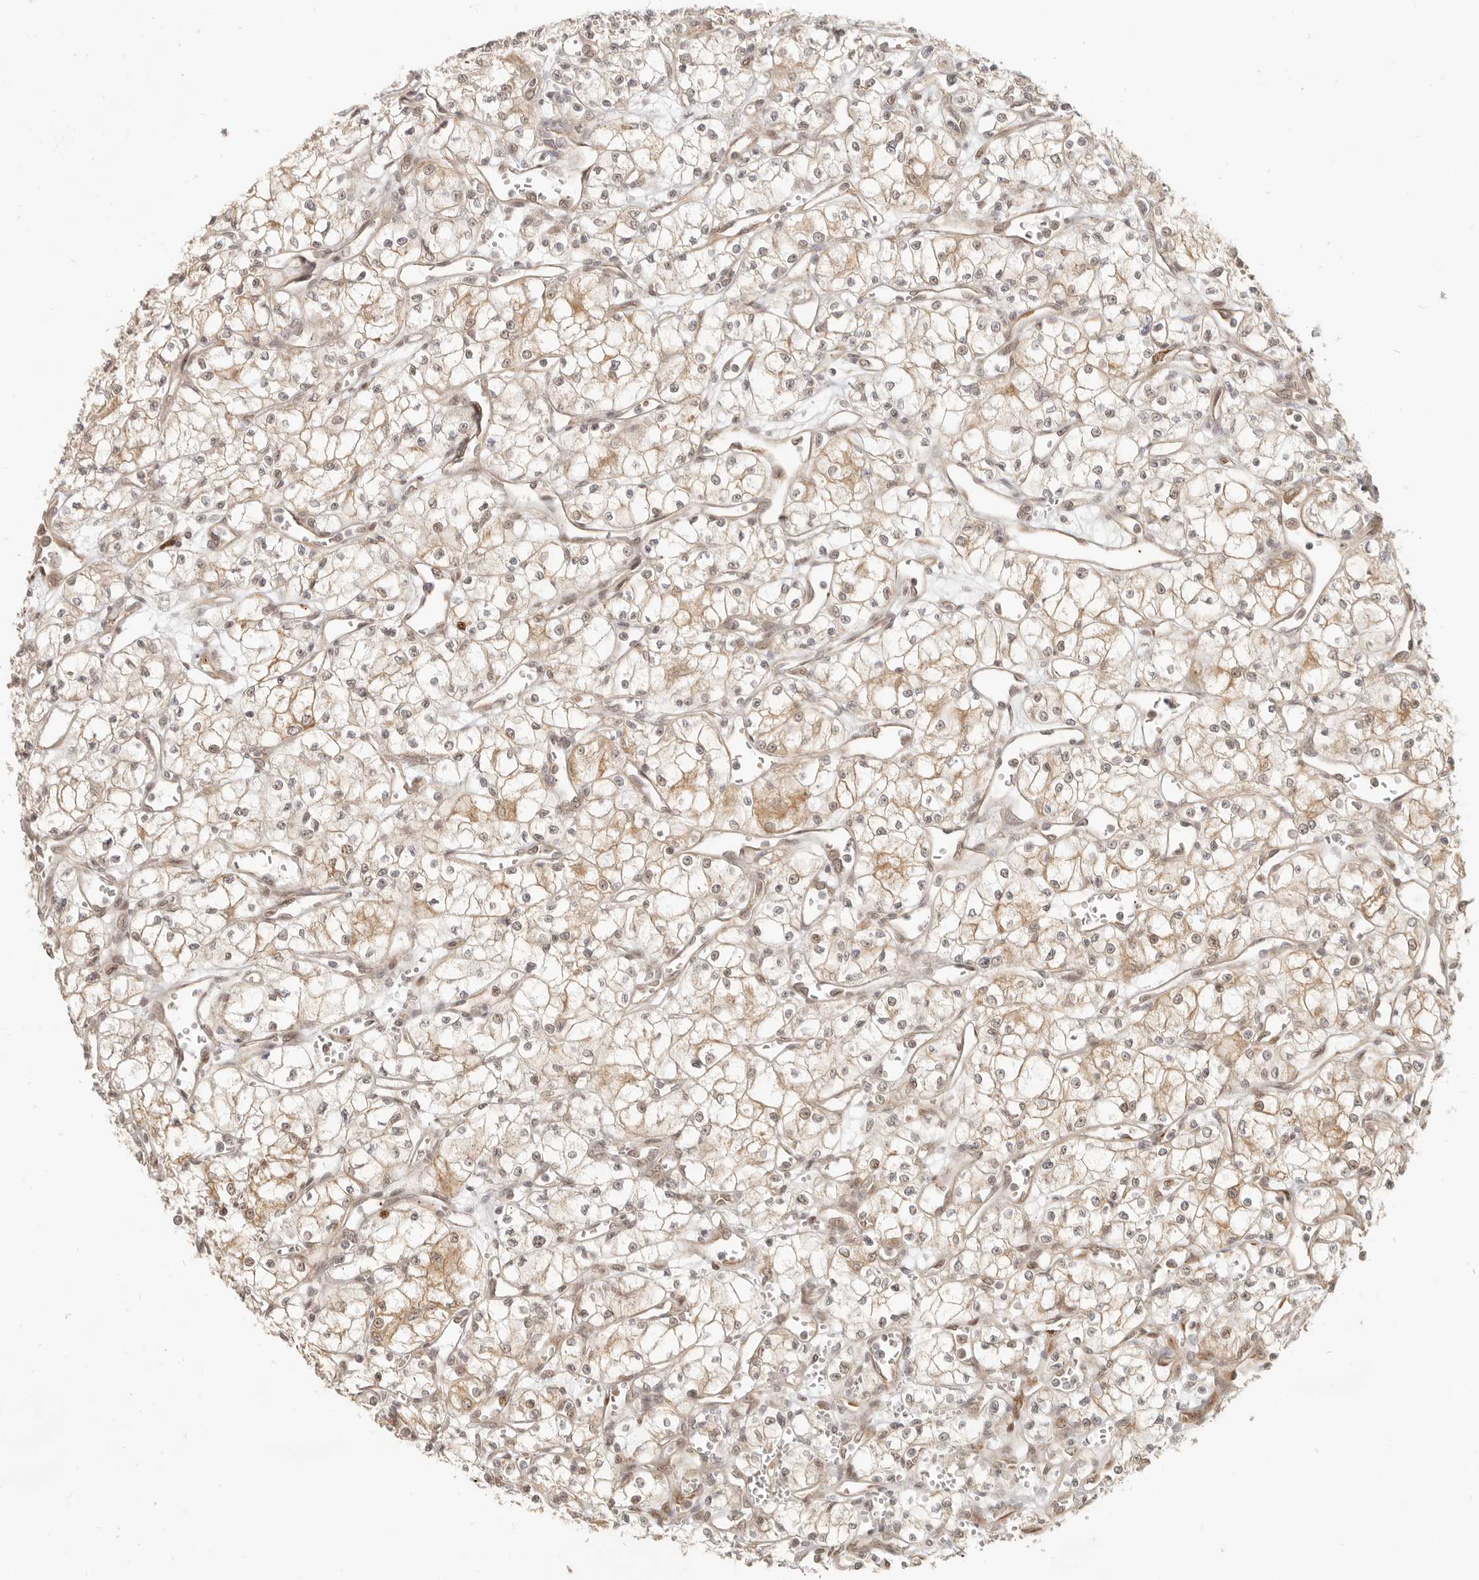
{"staining": {"intensity": "weak", "quantity": ">75%", "location": "cytoplasmic/membranous"}, "tissue": "renal cancer", "cell_type": "Tumor cells", "image_type": "cancer", "snomed": [{"axis": "morphology", "description": "Adenocarcinoma, NOS"}, {"axis": "topography", "description": "Kidney"}], "caption": "Protein expression by immunohistochemistry reveals weak cytoplasmic/membranous positivity in about >75% of tumor cells in renal cancer (adenocarcinoma).", "gene": "TUFT1", "patient": {"sex": "male", "age": 59}}